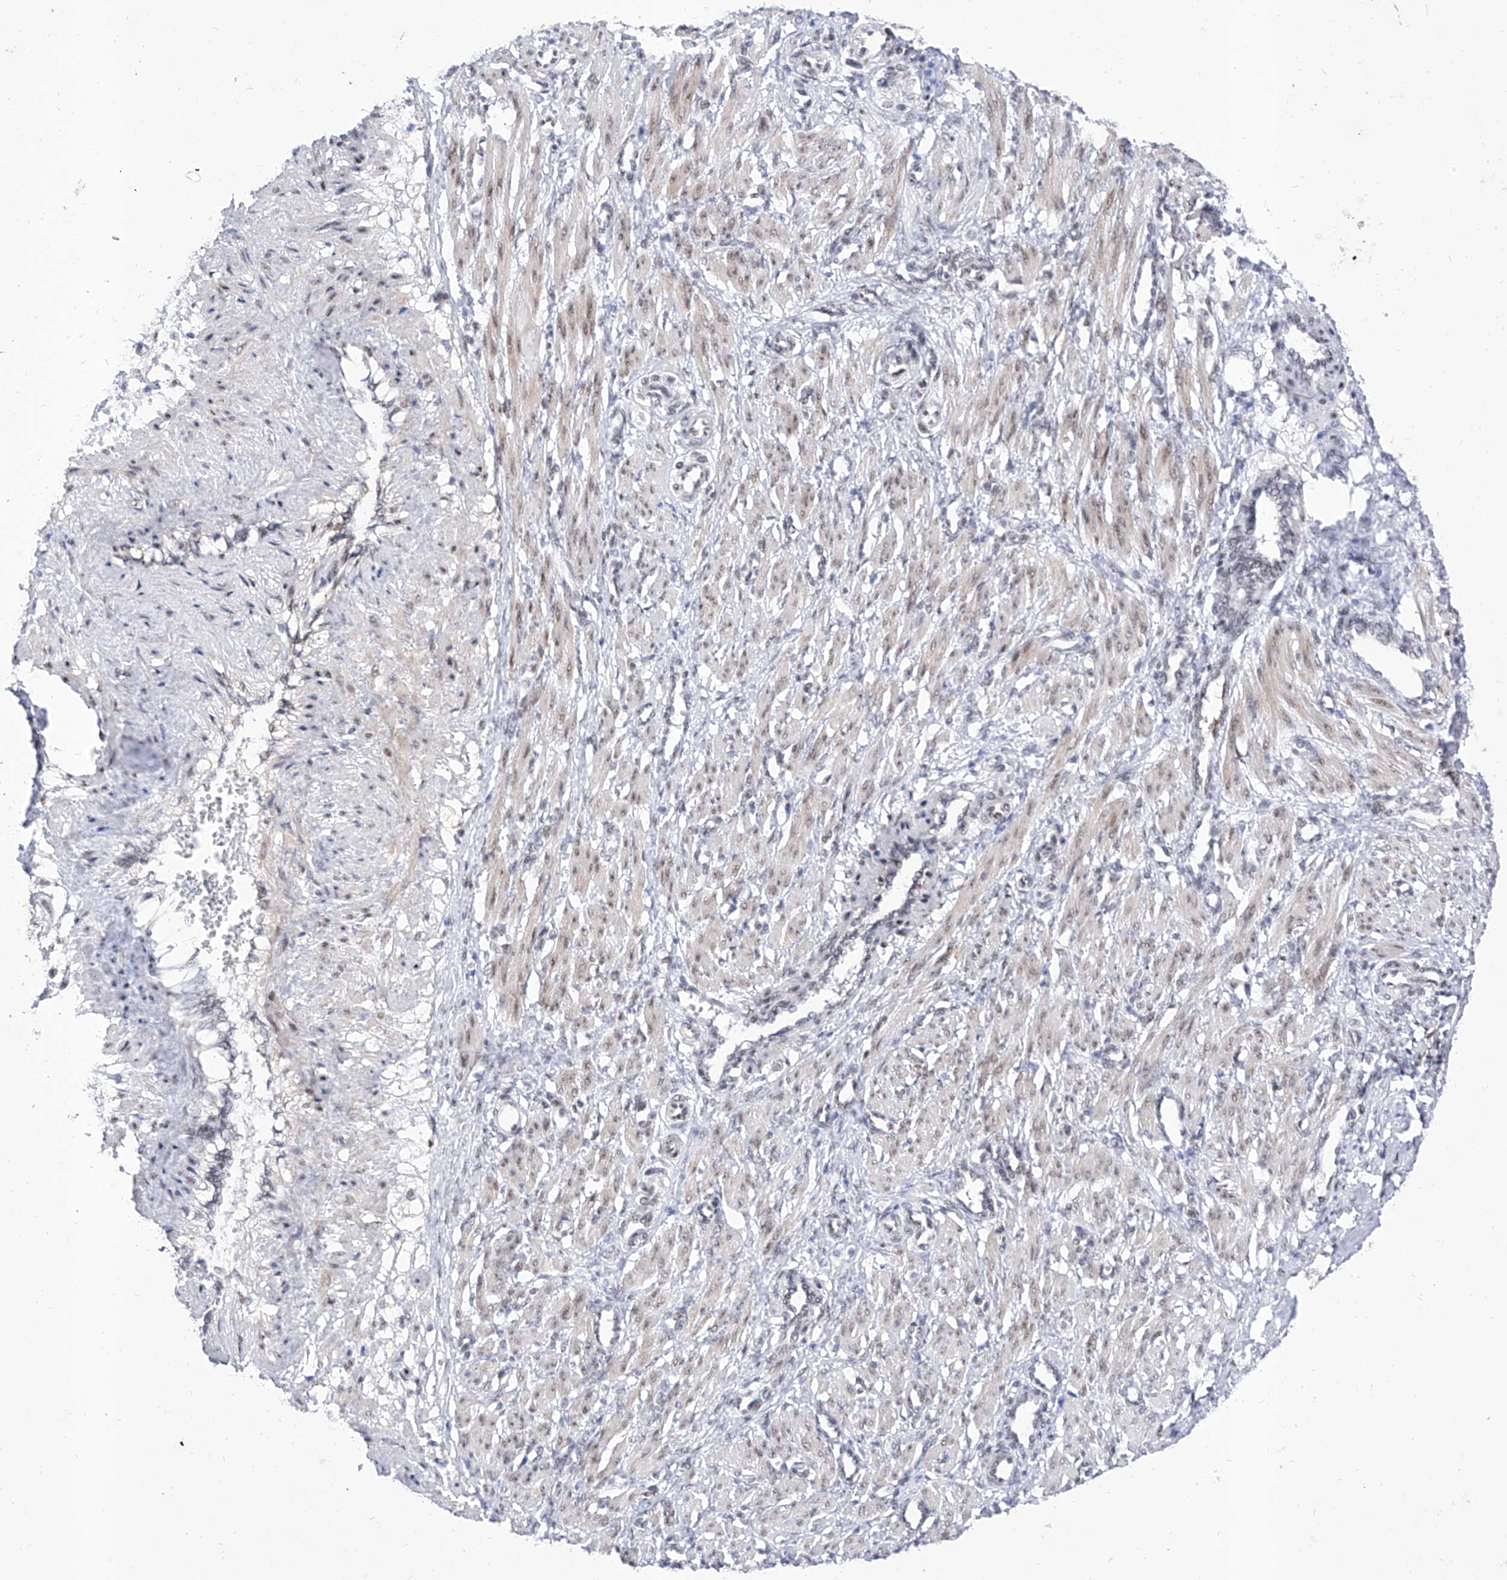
{"staining": {"intensity": "weak", "quantity": ">75%", "location": "nuclear"}, "tissue": "smooth muscle", "cell_type": "Smooth muscle cells", "image_type": "normal", "snomed": [{"axis": "morphology", "description": "Normal tissue, NOS"}, {"axis": "topography", "description": "Endometrium"}], "caption": "This photomicrograph displays unremarkable smooth muscle stained with IHC to label a protein in brown. The nuclear of smooth muscle cells show weak positivity for the protein. Nuclei are counter-stained blue.", "gene": "ATN1", "patient": {"sex": "female", "age": 33}}